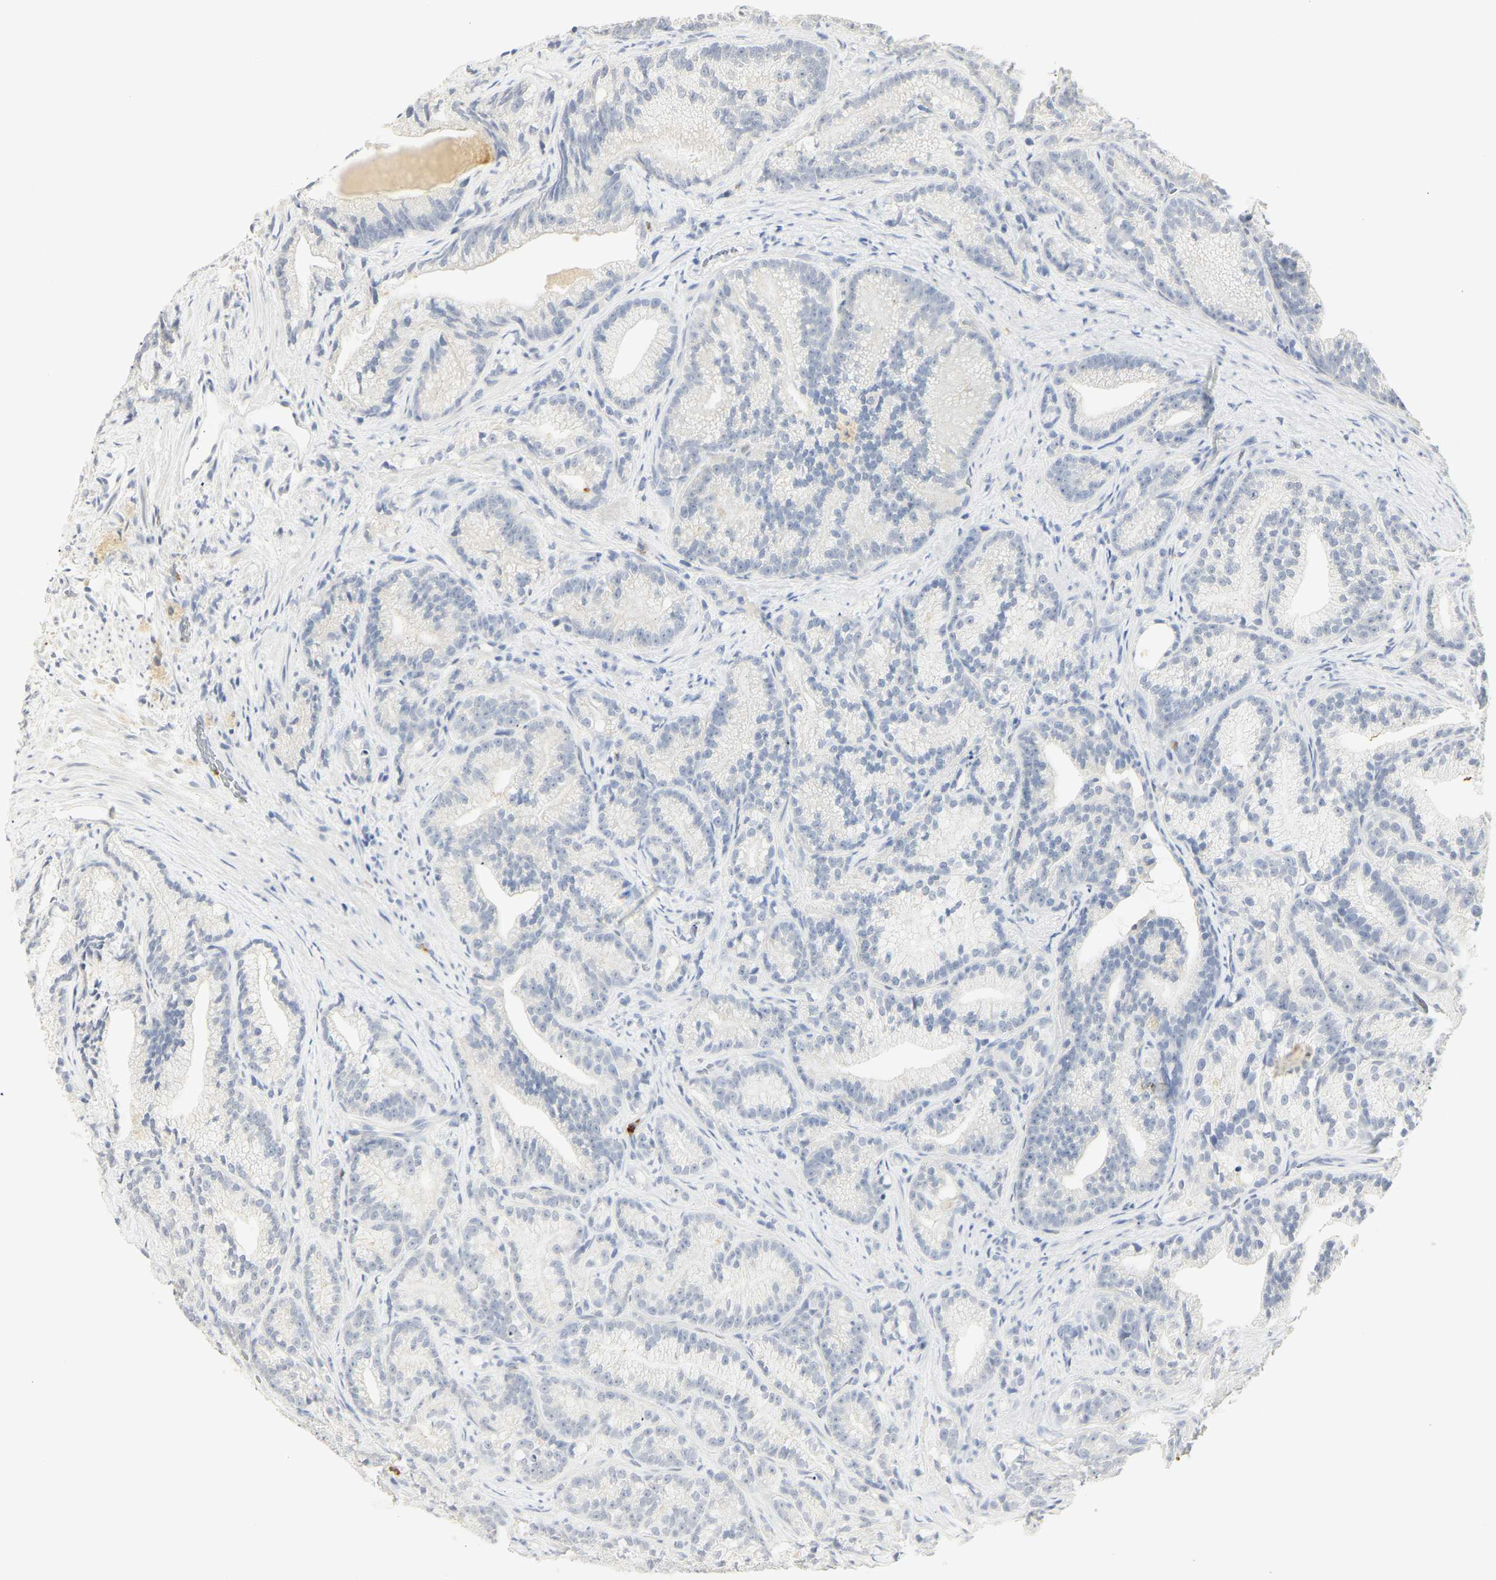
{"staining": {"intensity": "negative", "quantity": "none", "location": "none"}, "tissue": "prostate cancer", "cell_type": "Tumor cells", "image_type": "cancer", "snomed": [{"axis": "morphology", "description": "Adenocarcinoma, Low grade"}, {"axis": "topography", "description": "Prostate"}], "caption": "IHC micrograph of human prostate low-grade adenocarcinoma stained for a protein (brown), which shows no positivity in tumor cells.", "gene": "MPO", "patient": {"sex": "male", "age": 89}}